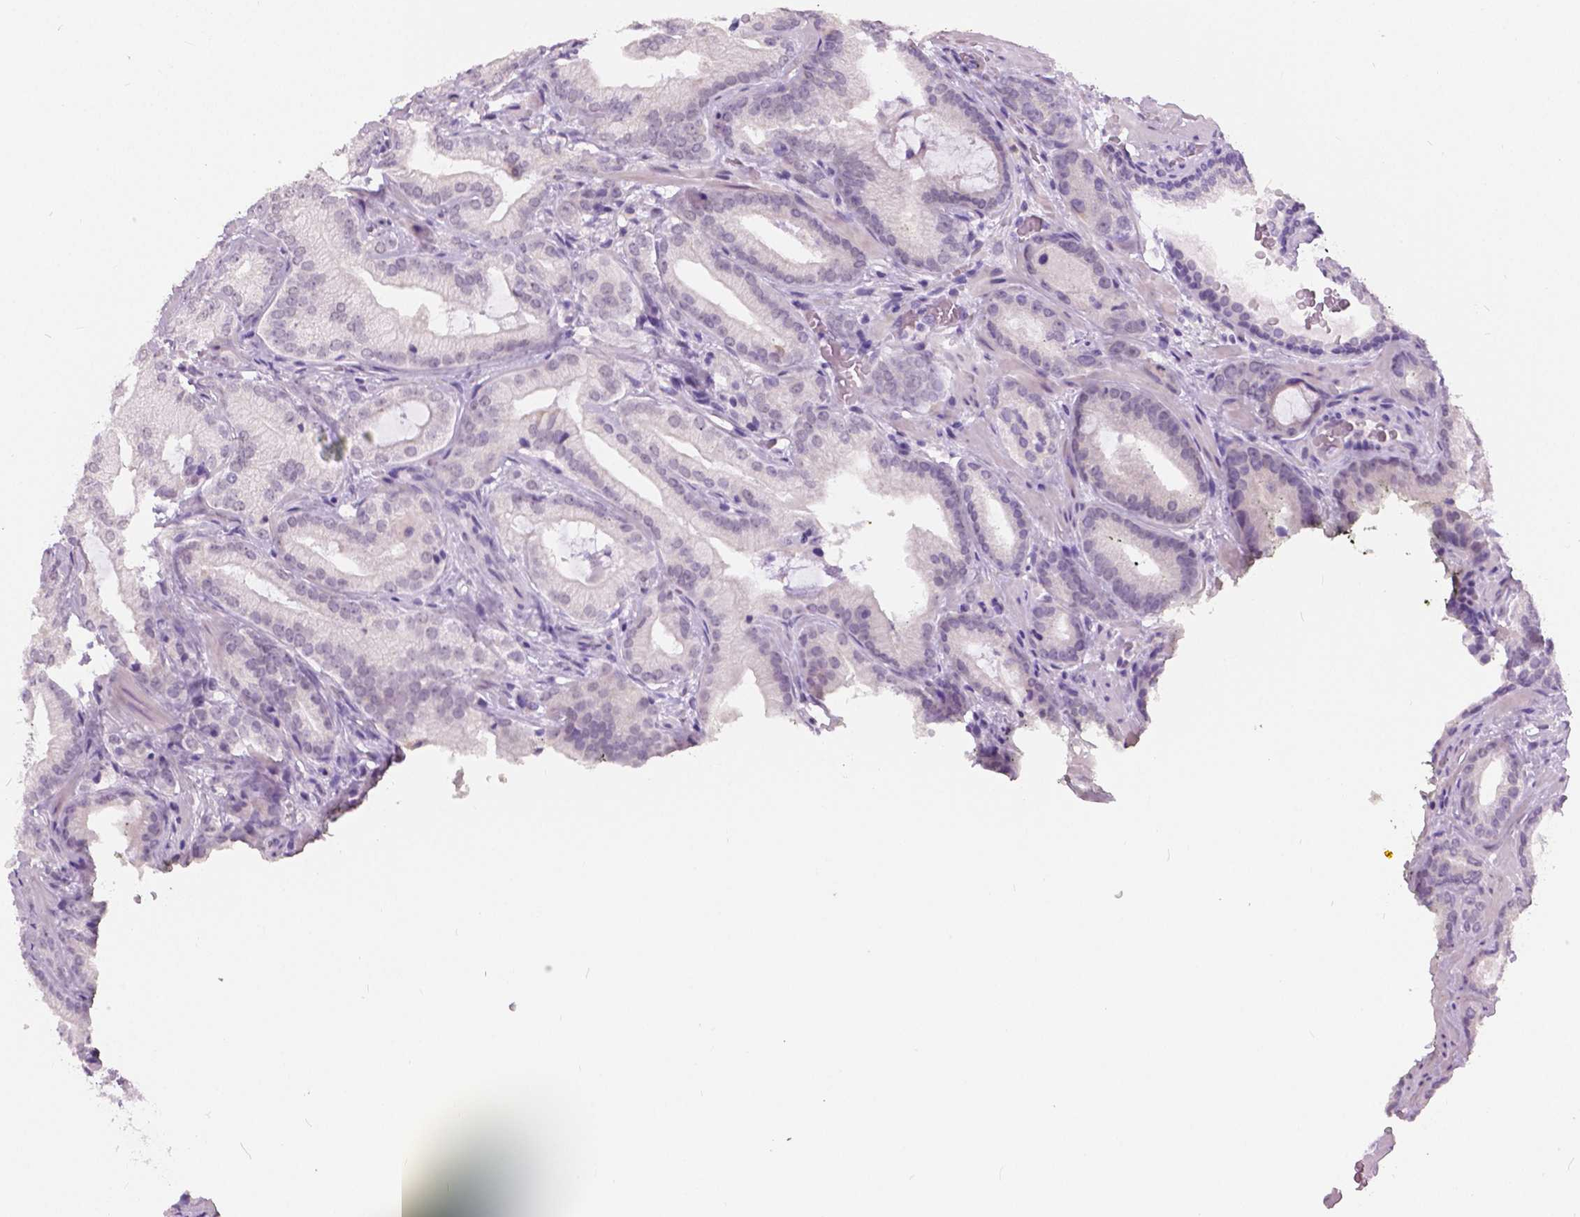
{"staining": {"intensity": "negative", "quantity": "none", "location": "none"}, "tissue": "prostate cancer", "cell_type": "Tumor cells", "image_type": "cancer", "snomed": [{"axis": "morphology", "description": "Adenocarcinoma, Low grade"}, {"axis": "topography", "description": "Prostate"}], "caption": "This is an immunohistochemistry (IHC) image of human low-grade adenocarcinoma (prostate). There is no staining in tumor cells.", "gene": "MYOM1", "patient": {"sex": "male", "age": 62}}